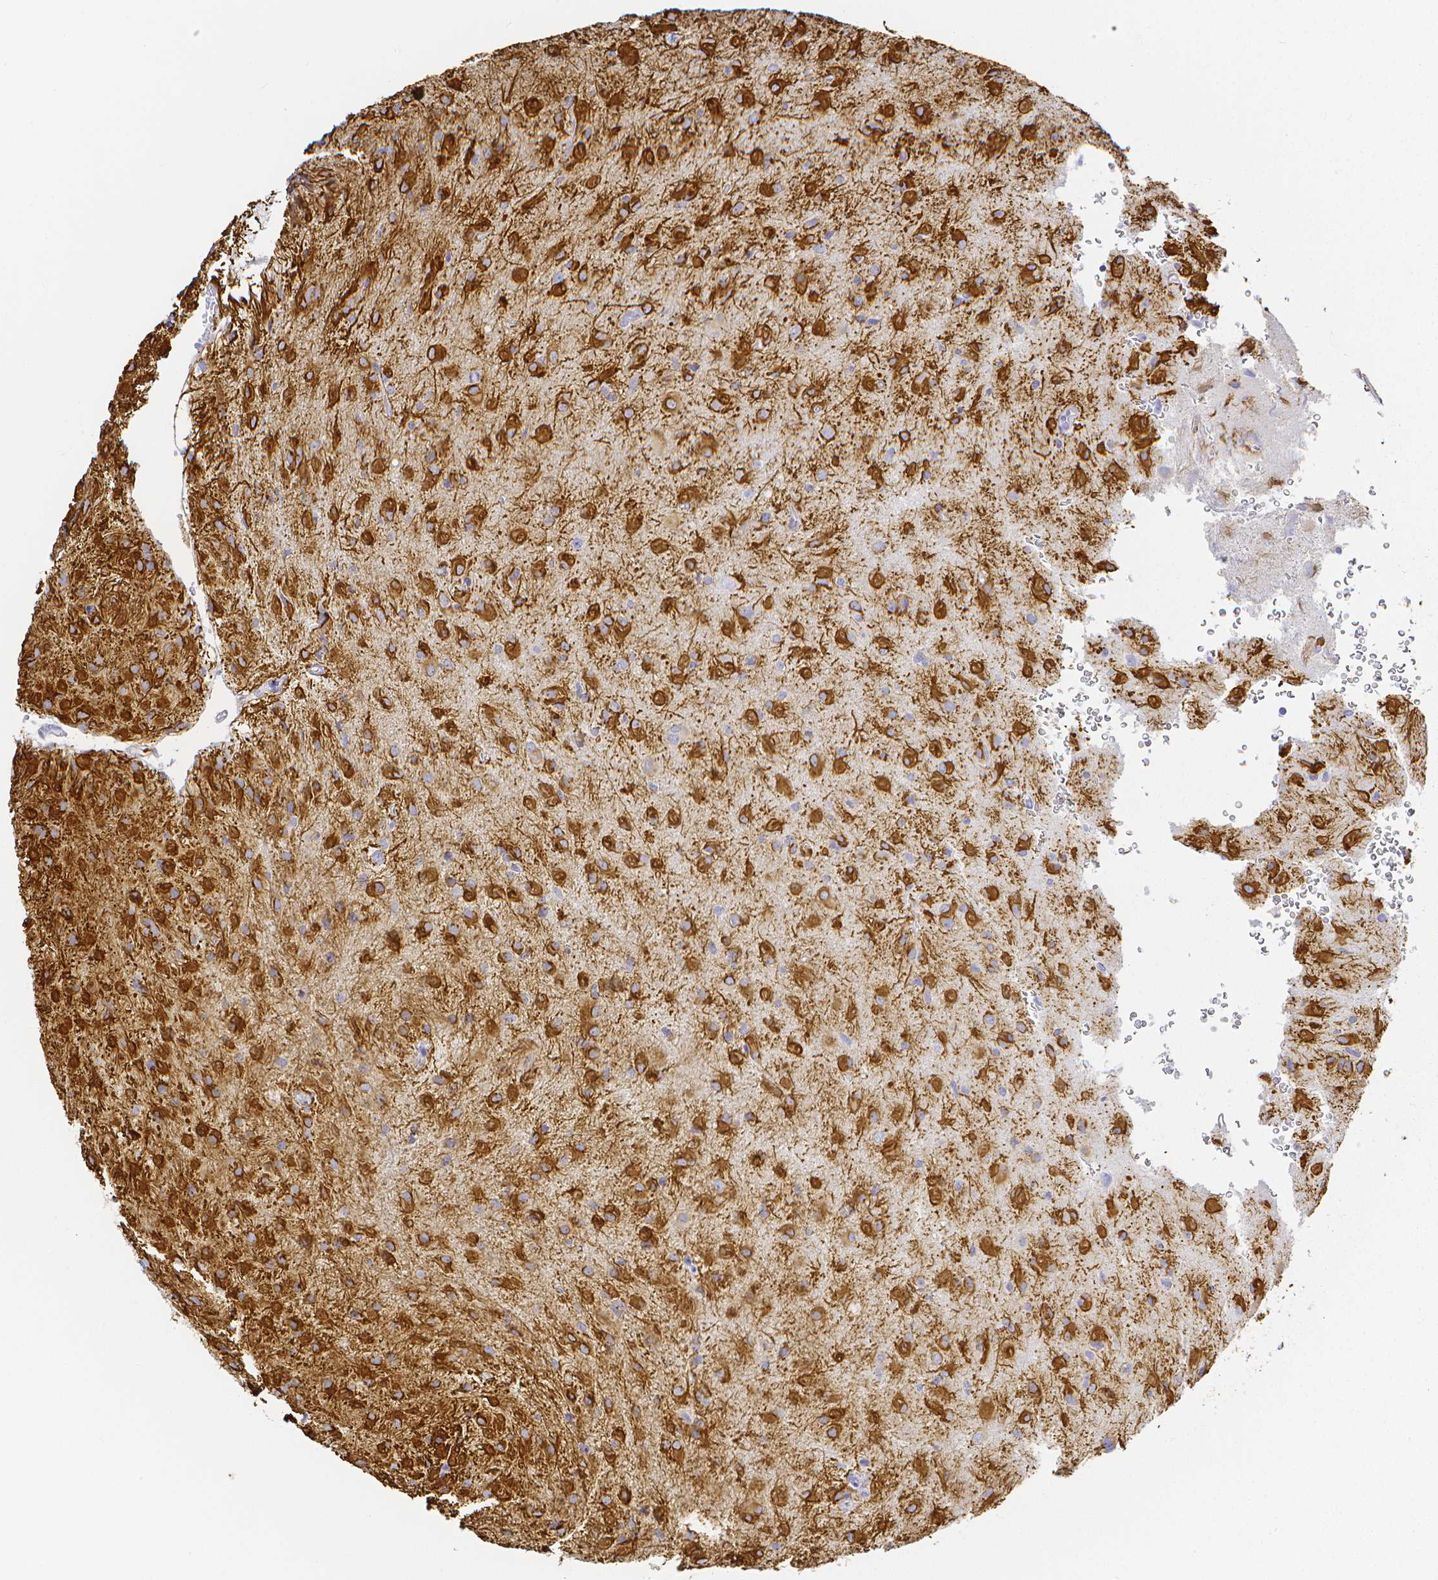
{"staining": {"intensity": "strong", "quantity": ">75%", "location": "cytoplasmic/membranous"}, "tissue": "glioma", "cell_type": "Tumor cells", "image_type": "cancer", "snomed": [{"axis": "morphology", "description": "Glioma, malignant, Low grade"}, {"axis": "topography", "description": "Brain"}], "caption": "An immunohistochemistry (IHC) image of tumor tissue is shown. Protein staining in brown shows strong cytoplasmic/membranous positivity in glioma within tumor cells. Nuclei are stained in blue.", "gene": "SMURF1", "patient": {"sex": "male", "age": 58}}